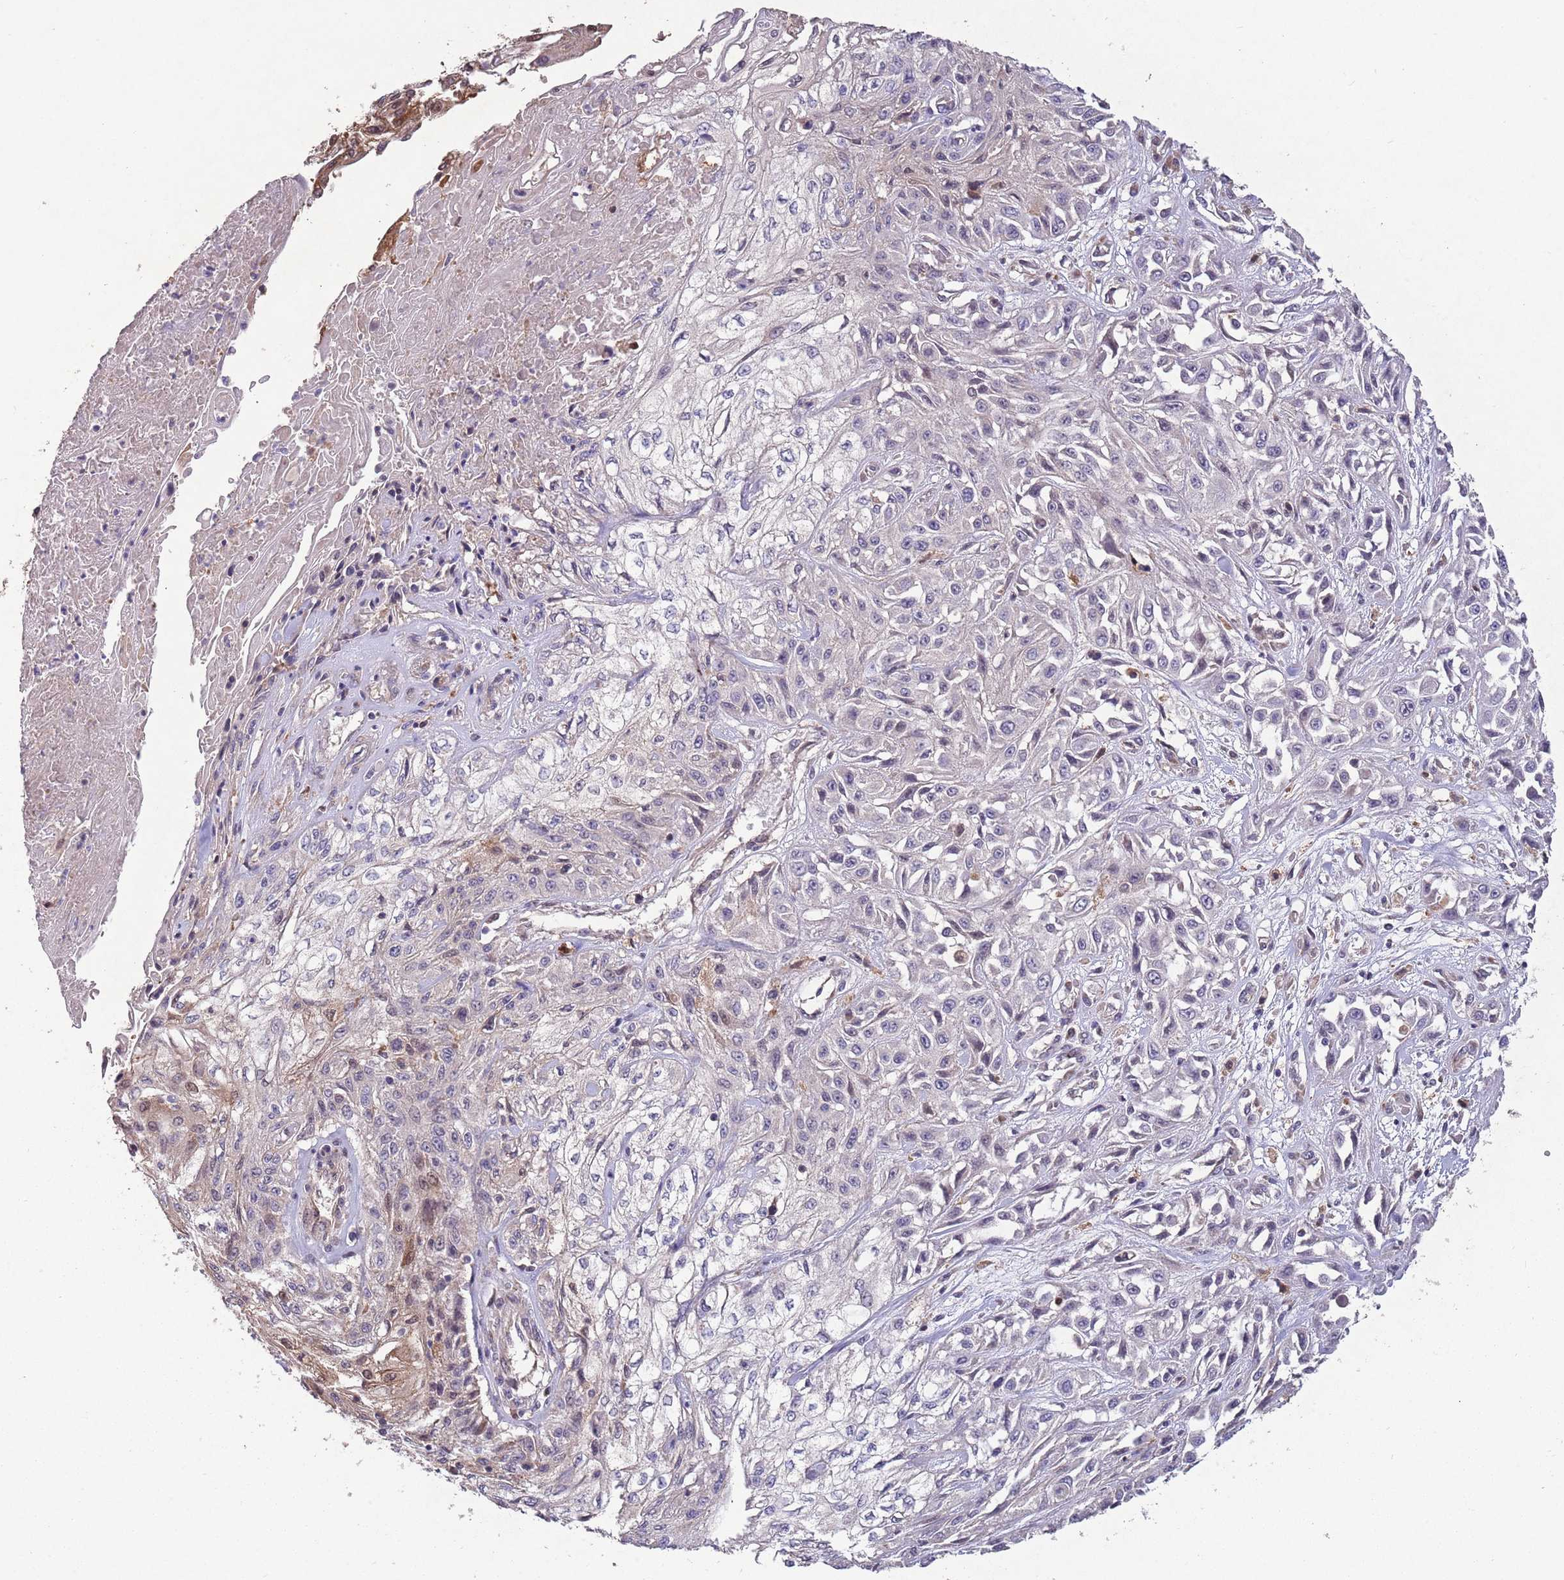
{"staining": {"intensity": "negative", "quantity": "none", "location": "none"}, "tissue": "skin cancer", "cell_type": "Tumor cells", "image_type": "cancer", "snomed": [{"axis": "morphology", "description": "Squamous cell carcinoma, NOS"}, {"axis": "morphology", "description": "Squamous cell carcinoma, metastatic, NOS"}, {"axis": "topography", "description": "Skin"}, {"axis": "topography", "description": "Lymph node"}], "caption": "A high-resolution histopathology image shows IHC staining of skin cancer, which shows no significant staining in tumor cells. (IHC, brightfield microscopy, high magnification).", "gene": "ZNF639", "patient": {"sex": "male", "age": 75}}